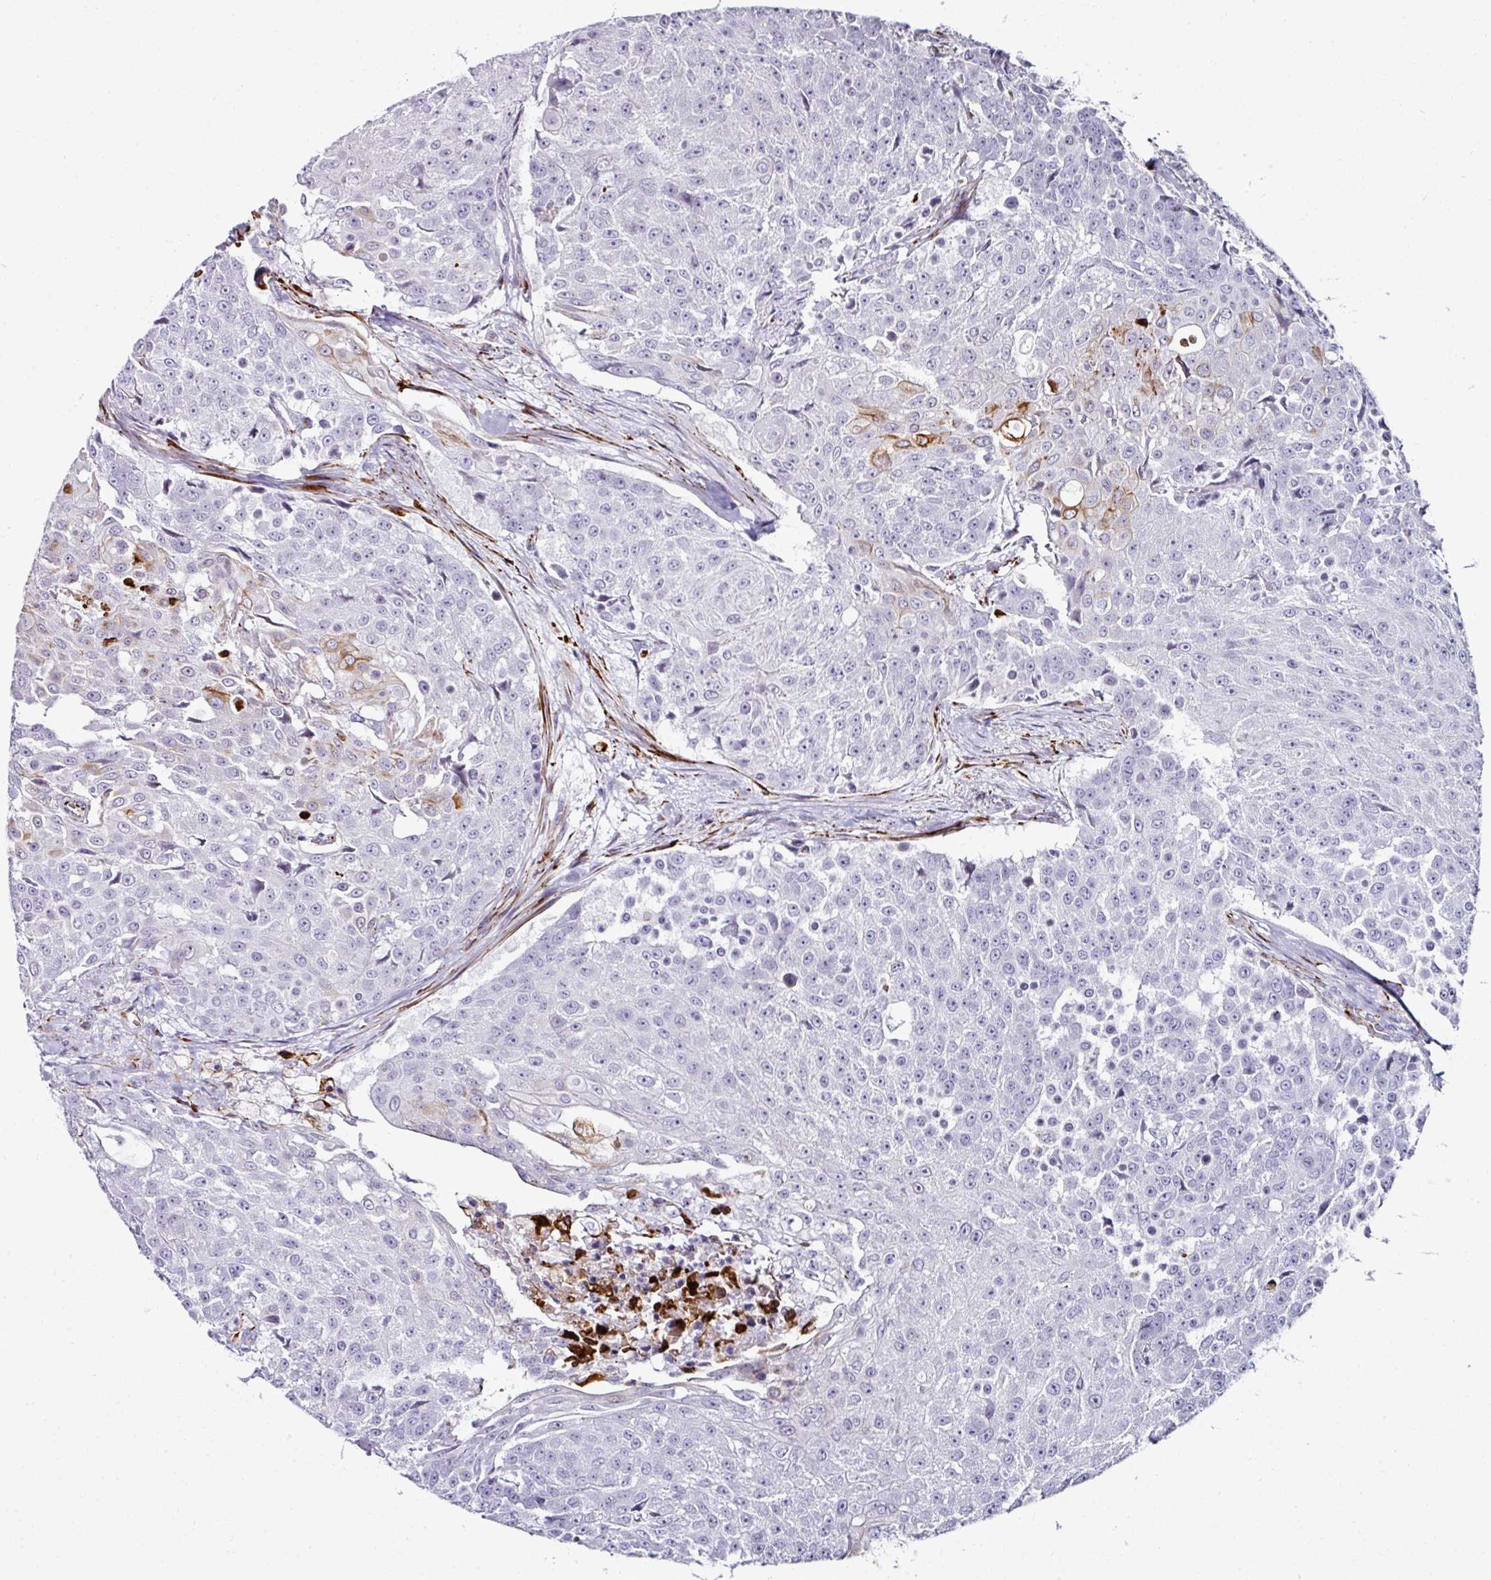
{"staining": {"intensity": "moderate", "quantity": "<25%", "location": "cytoplasmic/membranous"}, "tissue": "urothelial cancer", "cell_type": "Tumor cells", "image_type": "cancer", "snomed": [{"axis": "morphology", "description": "Urothelial carcinoma, High grade"}, {"axis": "topography", "description": "Urinary bladder"}], "caption": "Immunohistochemical staining of human high-grade urothelial carcinoma exhibits moderate cytoplasmic/membranous protein expression in approximately <25% of tumor cells.", "gene": "TMPRSS9", "patient": {"sex": "female", "age": 63}}